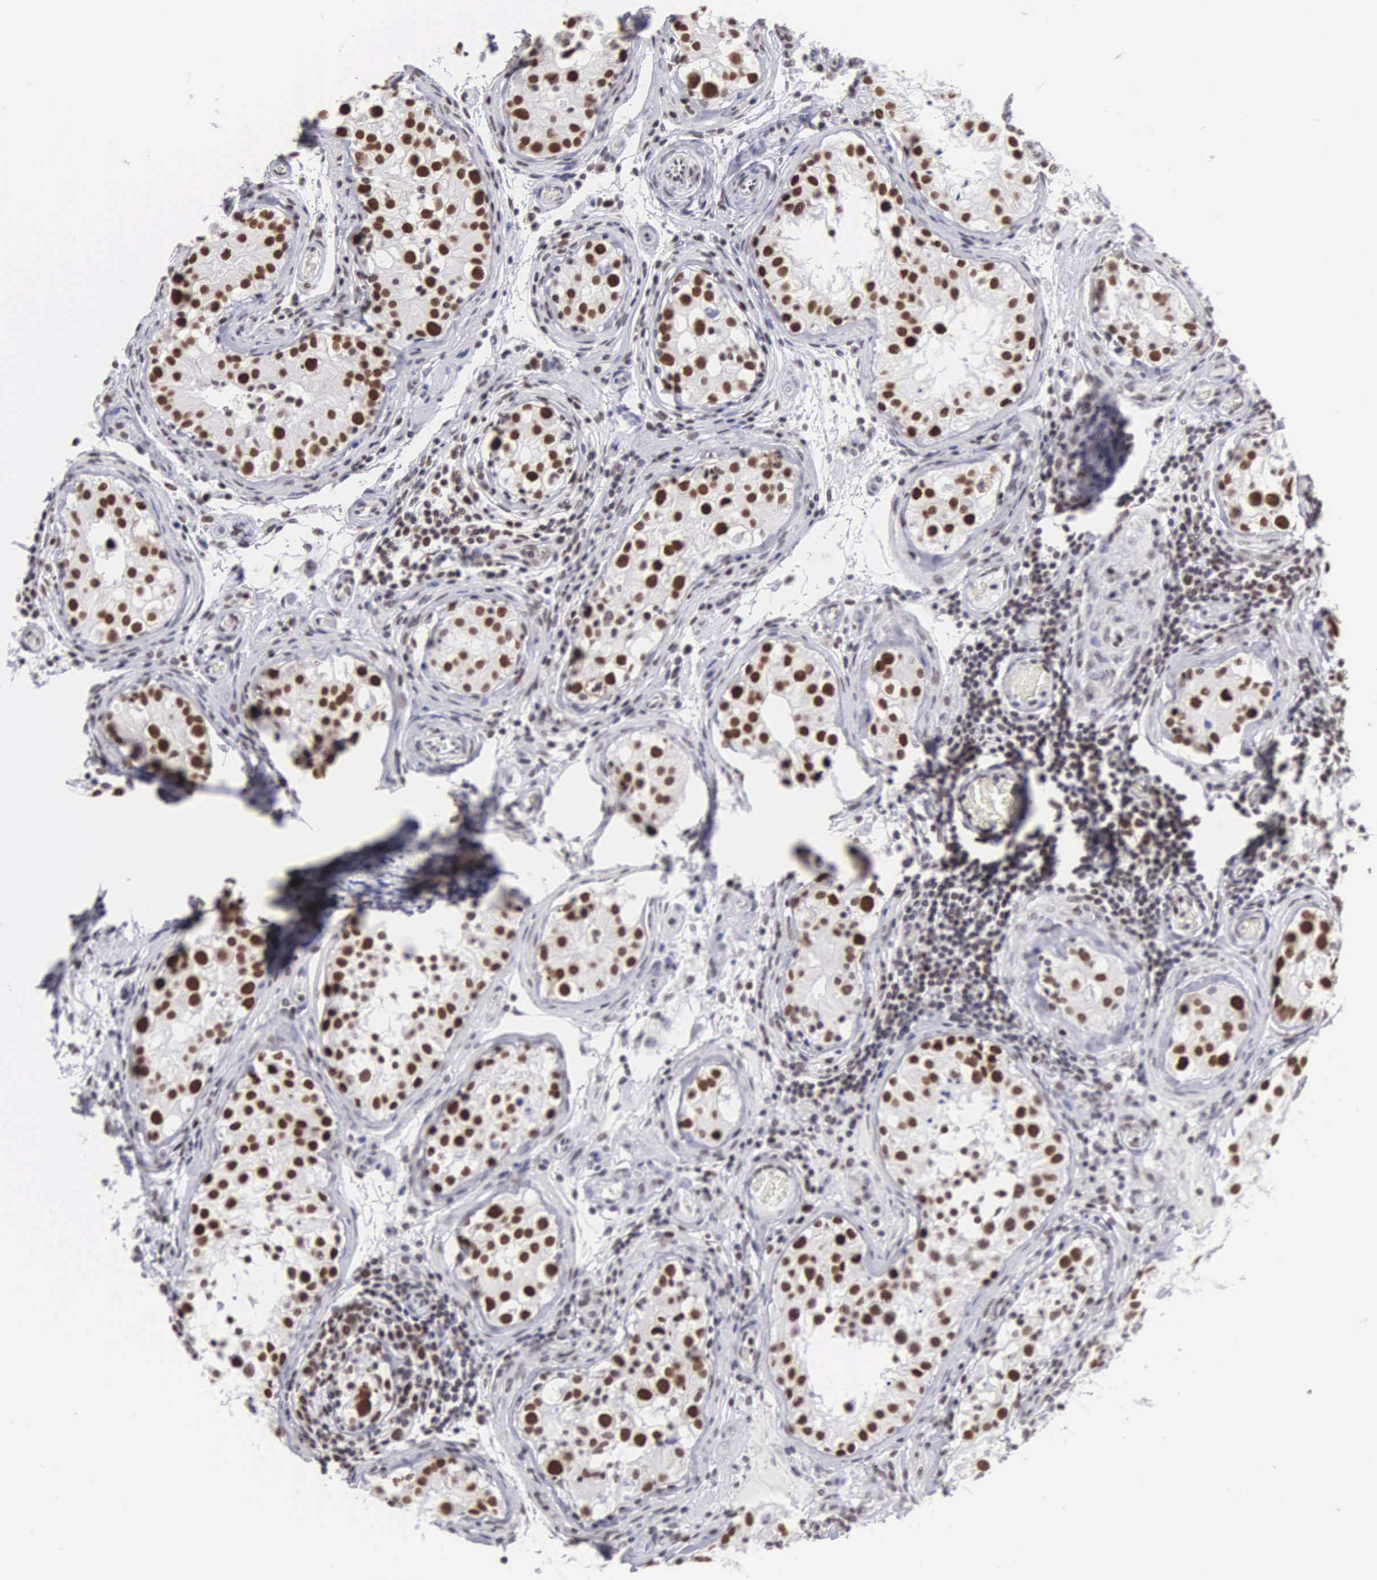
{"staining": {"intensity": "strong", "quantity": ">75%", "location": "nuclear"}, "tissue": "testis", "cell_type": "Cells in seminiferous ducts", "image_type": "normal", "snomed": [{"axis": "morphology", "description": "Normal tissue, NOS"}, {"axis": "topography", "description": "Testis"}], "caption": "Immunohistochemistry (IHC) histopathology image of benign testis stained for a protein (brown), which shows high levels of strong nuclear positivity in about >75% of cells in seminiferous ducts.", "gene": "CSTF2", "patient": {"sex": "male", "age": 24}}